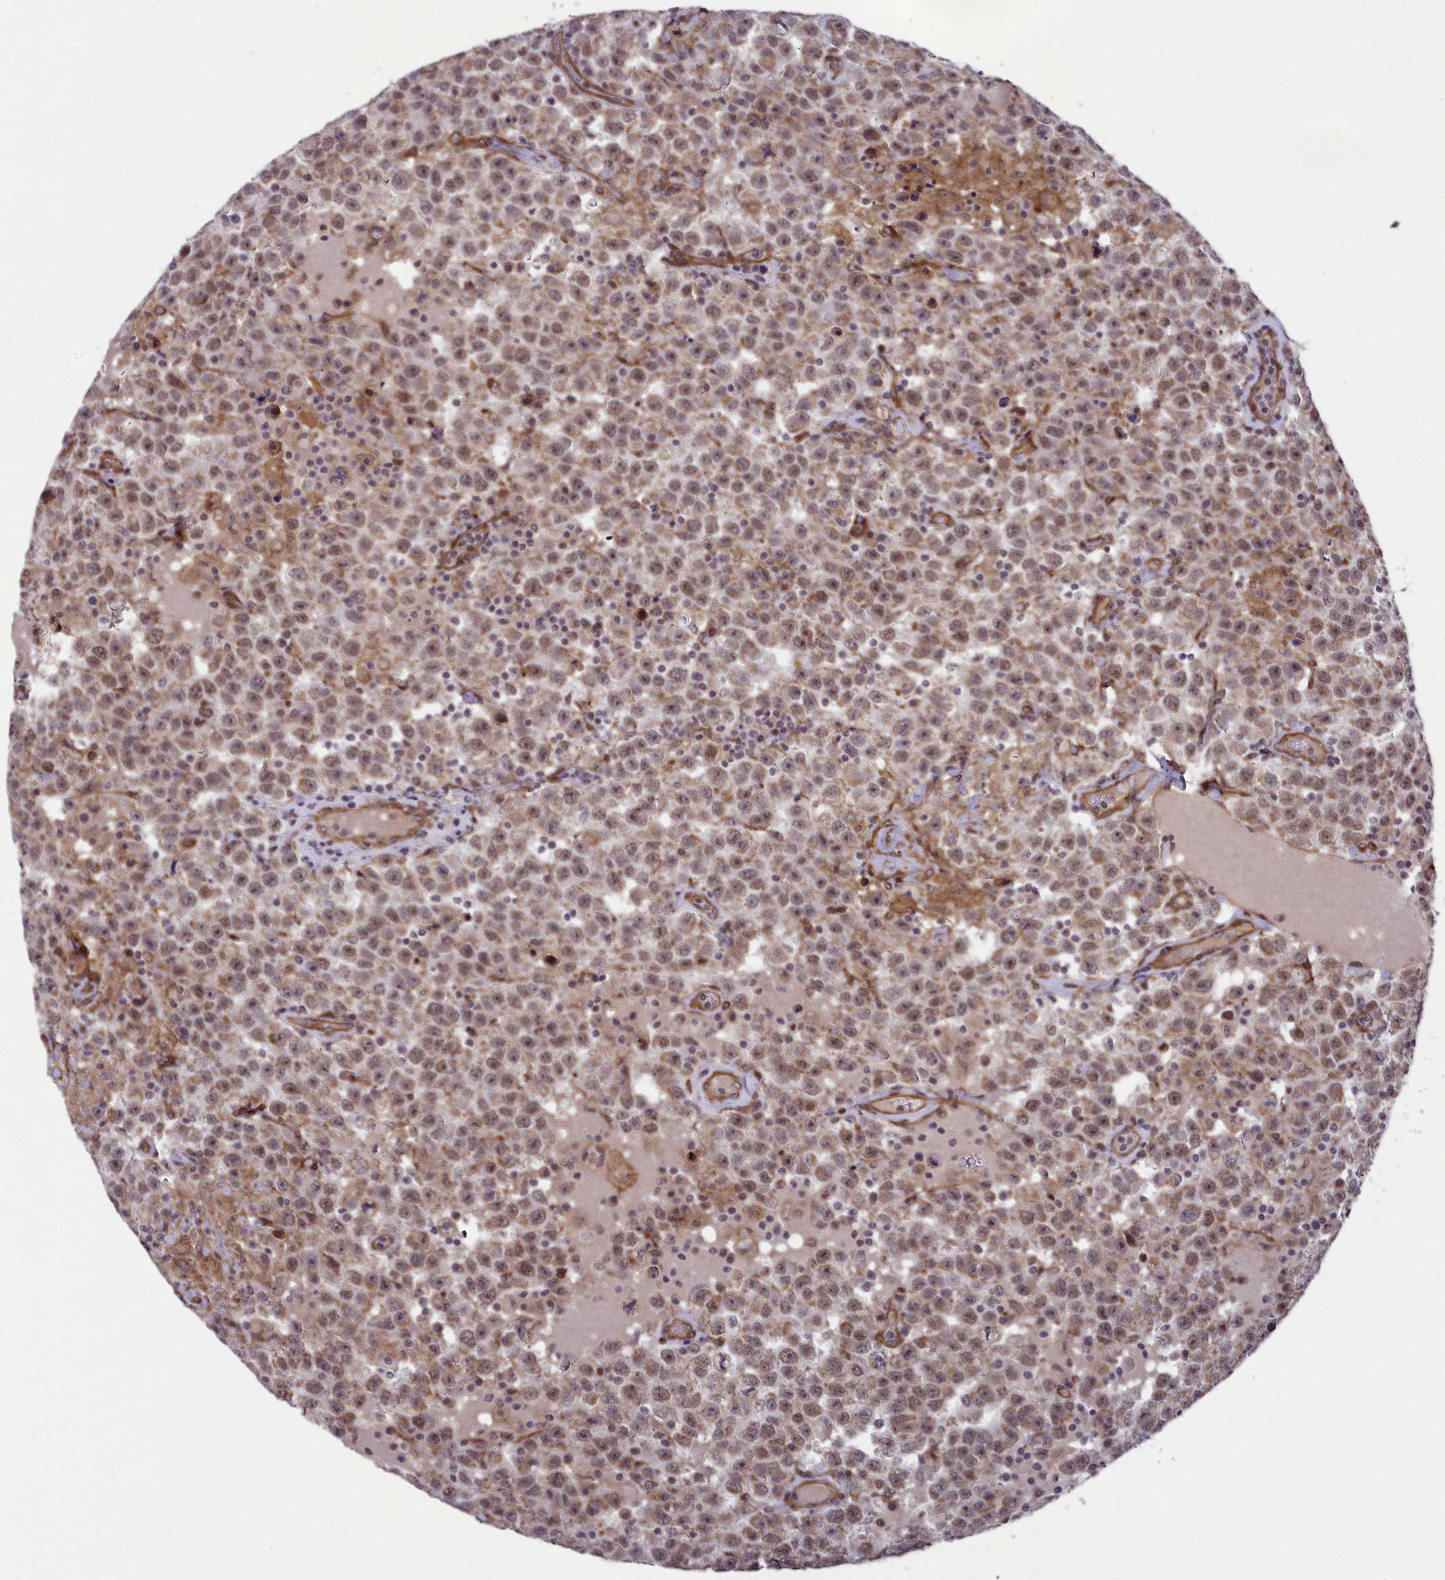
{"staining": {"intensity": "moderate", "quantity": ">75%", "location": "nuclear"}, "tissue": "testis cancer", "cell_type": "Tumor cells", "image_type": "cancer", "snomed": [{"axis": "morphology", "description": "Seminoma, NOS"}, {"axis": "topography", "description": "Testis"}], "caption": "High-magnification brightfield microscopy of seminoma (testis) stained with DAB (brown) and counterstained with hematoxylin (blue). tumor cells exhibit moderate nuclear positivity is appreciated in about>75% of cells.", "gene": "TNS1", "patient": {"sex": "male", "age": 41}}